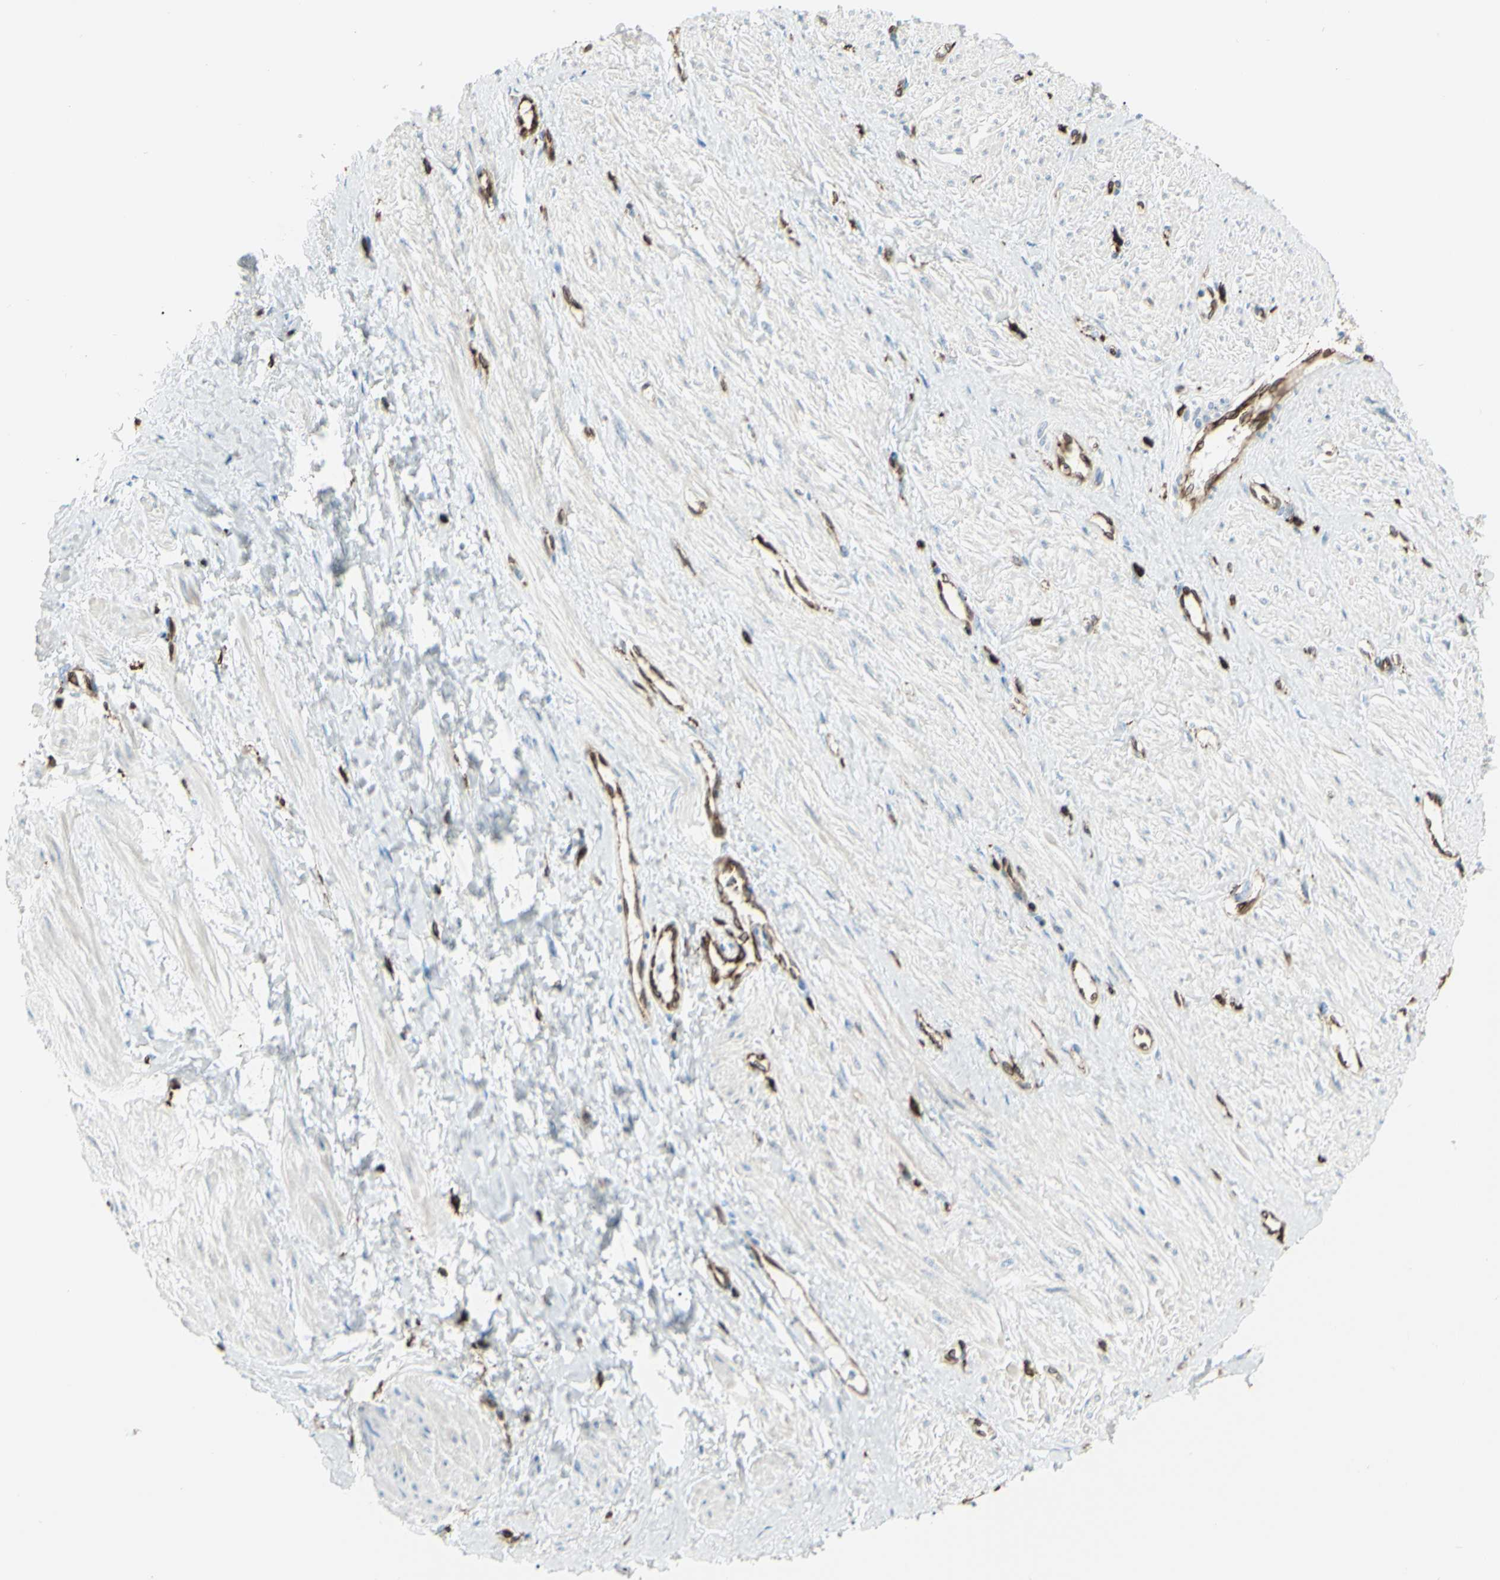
{"staining": {"intensity": "negative", "quantity": "none", "location": "none"}, "tissue": "smooth muscle", "cell_type": "Smooth muscle cells", "image_type": "normal", "snomed": [{"axis": "morphology", "description": "Normal tissue, NOS"}, {"axis": "topography", "description": "Smooth muscle"}, {"axis": "topography", "description": "Uterus"}], "caption": "Smooth muscle cells show no significant expression in normal smooth muscle.", "gene": "CD74", "patient": {"sex": "female", "age": 39}}